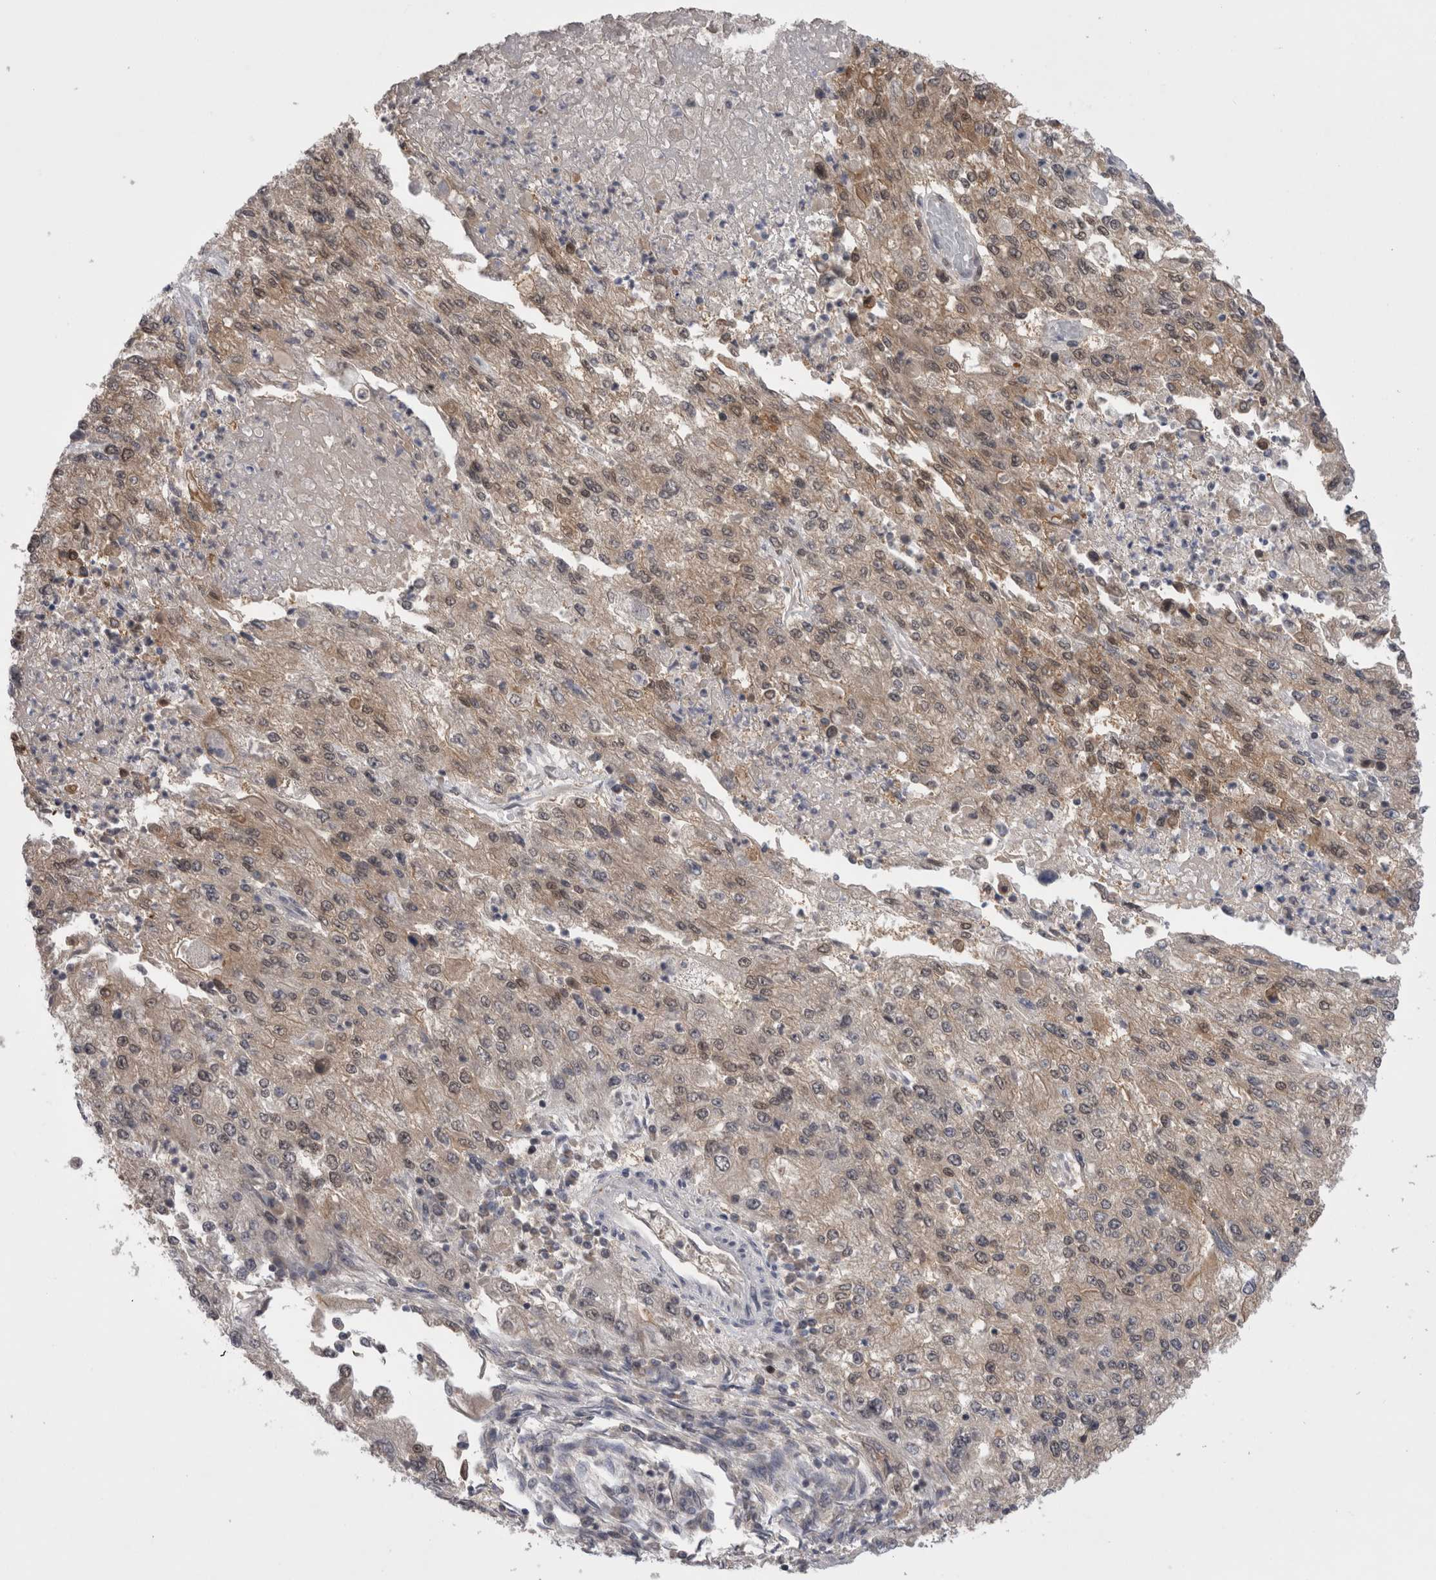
{"staining": {"intensity": "weak", "quantity": "25%-75%", "location": "cytoplasmic/membranous,nuclear"}, "tissue": "endometrial cancer", "cell_type": "Tumor cells", "image_type": "cancer", "snomed": [{"axis": "morphology", "description": "Adenocarcinoma, NOS"}, {"axis": "topography", "description": "Endometrium"}], "caption": "Endometrial cancer stained for a protein (brown) demonstrates weak cytoplasmic/membranous and nuclear positive staining in approximately 25%-75% of tumor cells.", "gene": "ZNF341", "patient": {"sex": "female", "age": 49}}